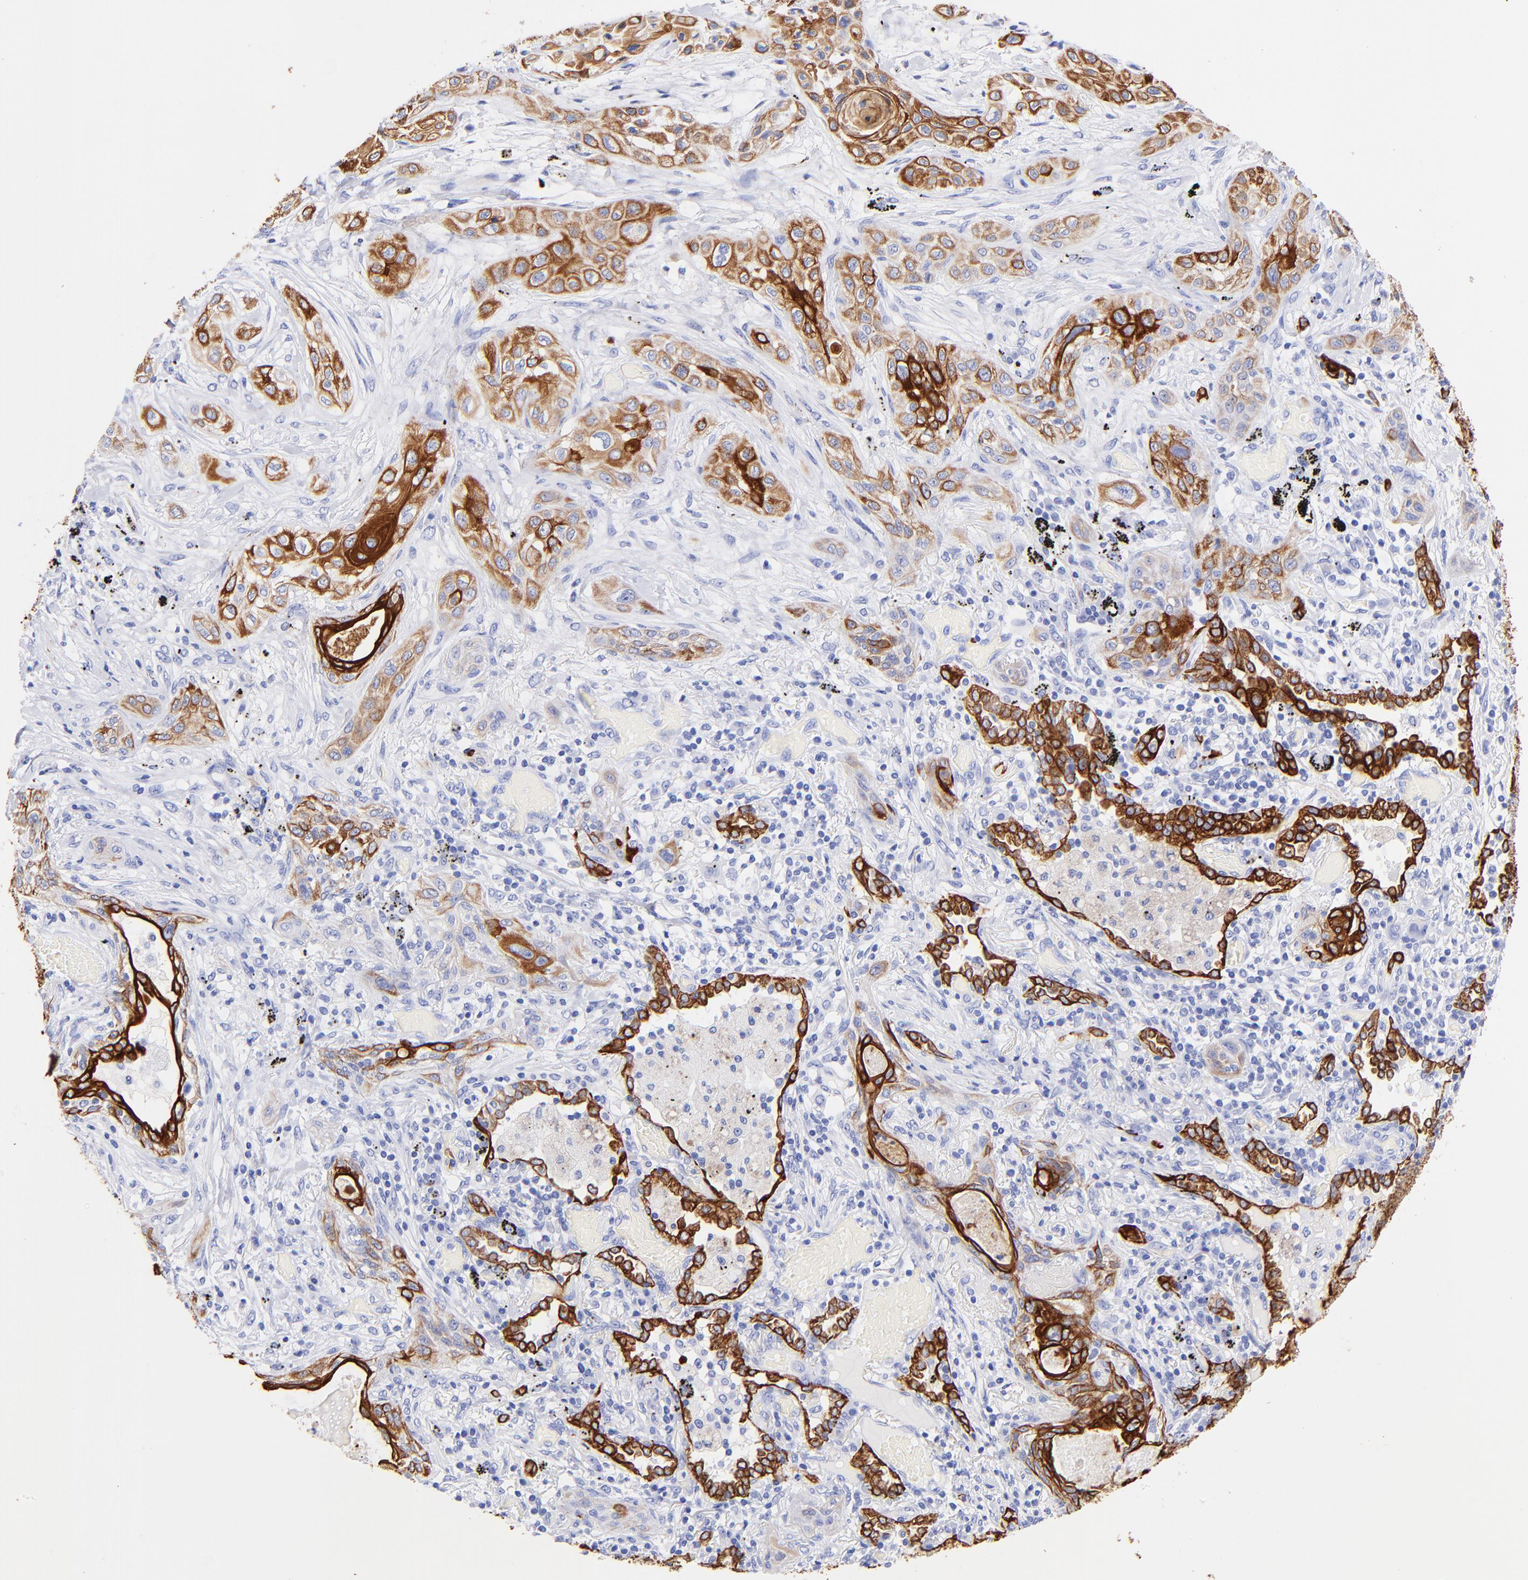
{"staining": {"intensity": "strong", "quantity": ">75%", "location": "cytoplasmic/membranous"}, "tissue": "lung cancer", "cell_type": "Tumor cells", "image_type": "cancer", "snomed": [{"axis": "morphology", "description": "Squamous cell carcinoma, NOS"}, {"axis": "topography", "description": "Lung"}], "caption": "Lung cancer tissue exhibits strong cytoplasmic/membranous staining in about >75% of tumor cells Nuclei are stained in blue.", "gene": "KRT19", "patient": {"sex": "female", "age": 47}}